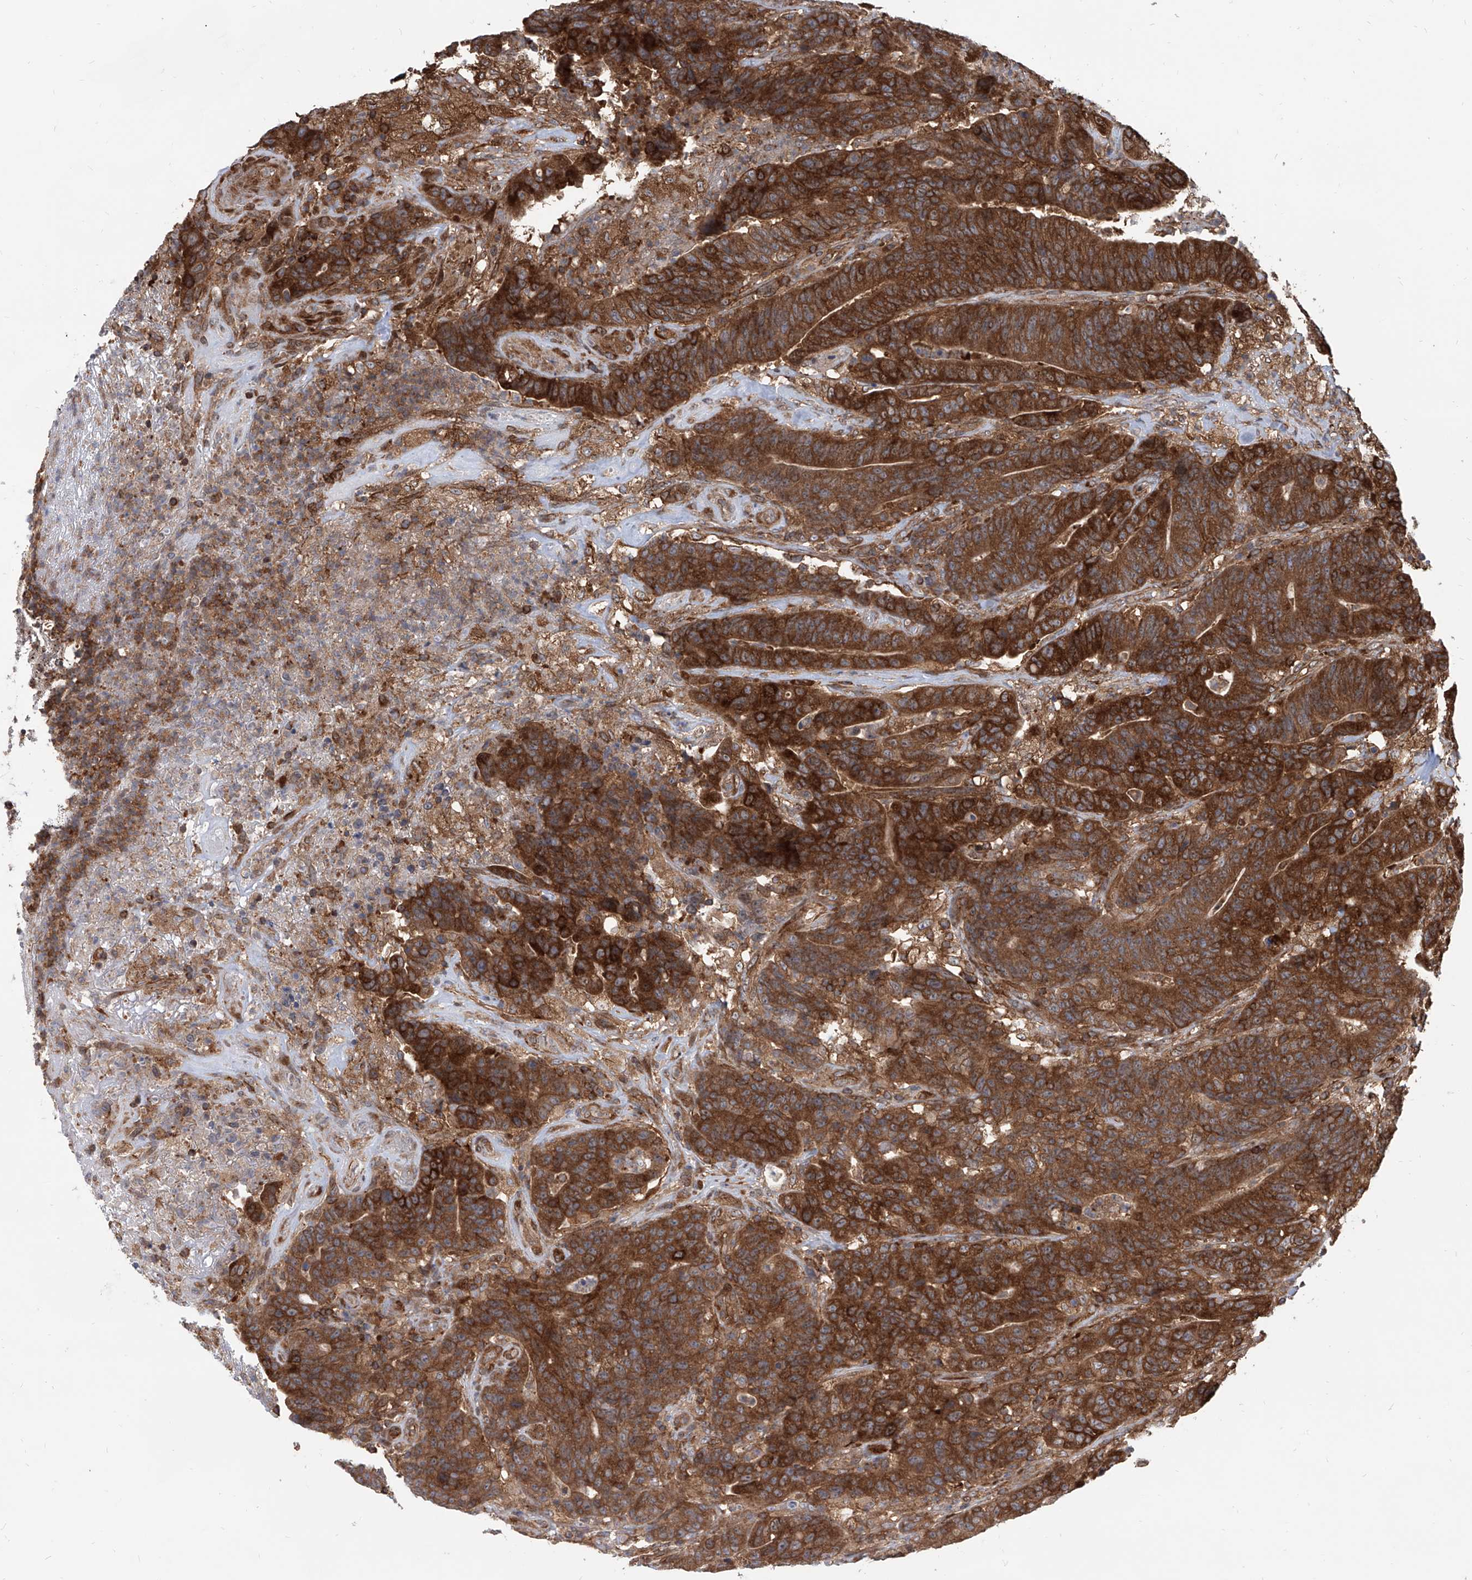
{"staining": {"intensity": "strong", "quantity": ">75%", "location": "cytoplasmic/membranous"}, "tissue": "colorectal cancer", "cell_type": "Tumor cells", "image_type": "cancer", "snomed": [{"axis": "morphology", "description": "Normal tissue, NOS"}, {"axis": "morphology", "description": "Adenocarcinoma, NOS"}, {"axis": "topography", "description": "Colon"}], "caption": "Approximately >75% of tumor cells in colorectal adenocarcinoma exhibit strong cytoplasmic/membranous protein staining as visualized by brown immunohistochemical staining.", "gene": "MAGED2", "patient": {"sex": "female", "age": 75}}